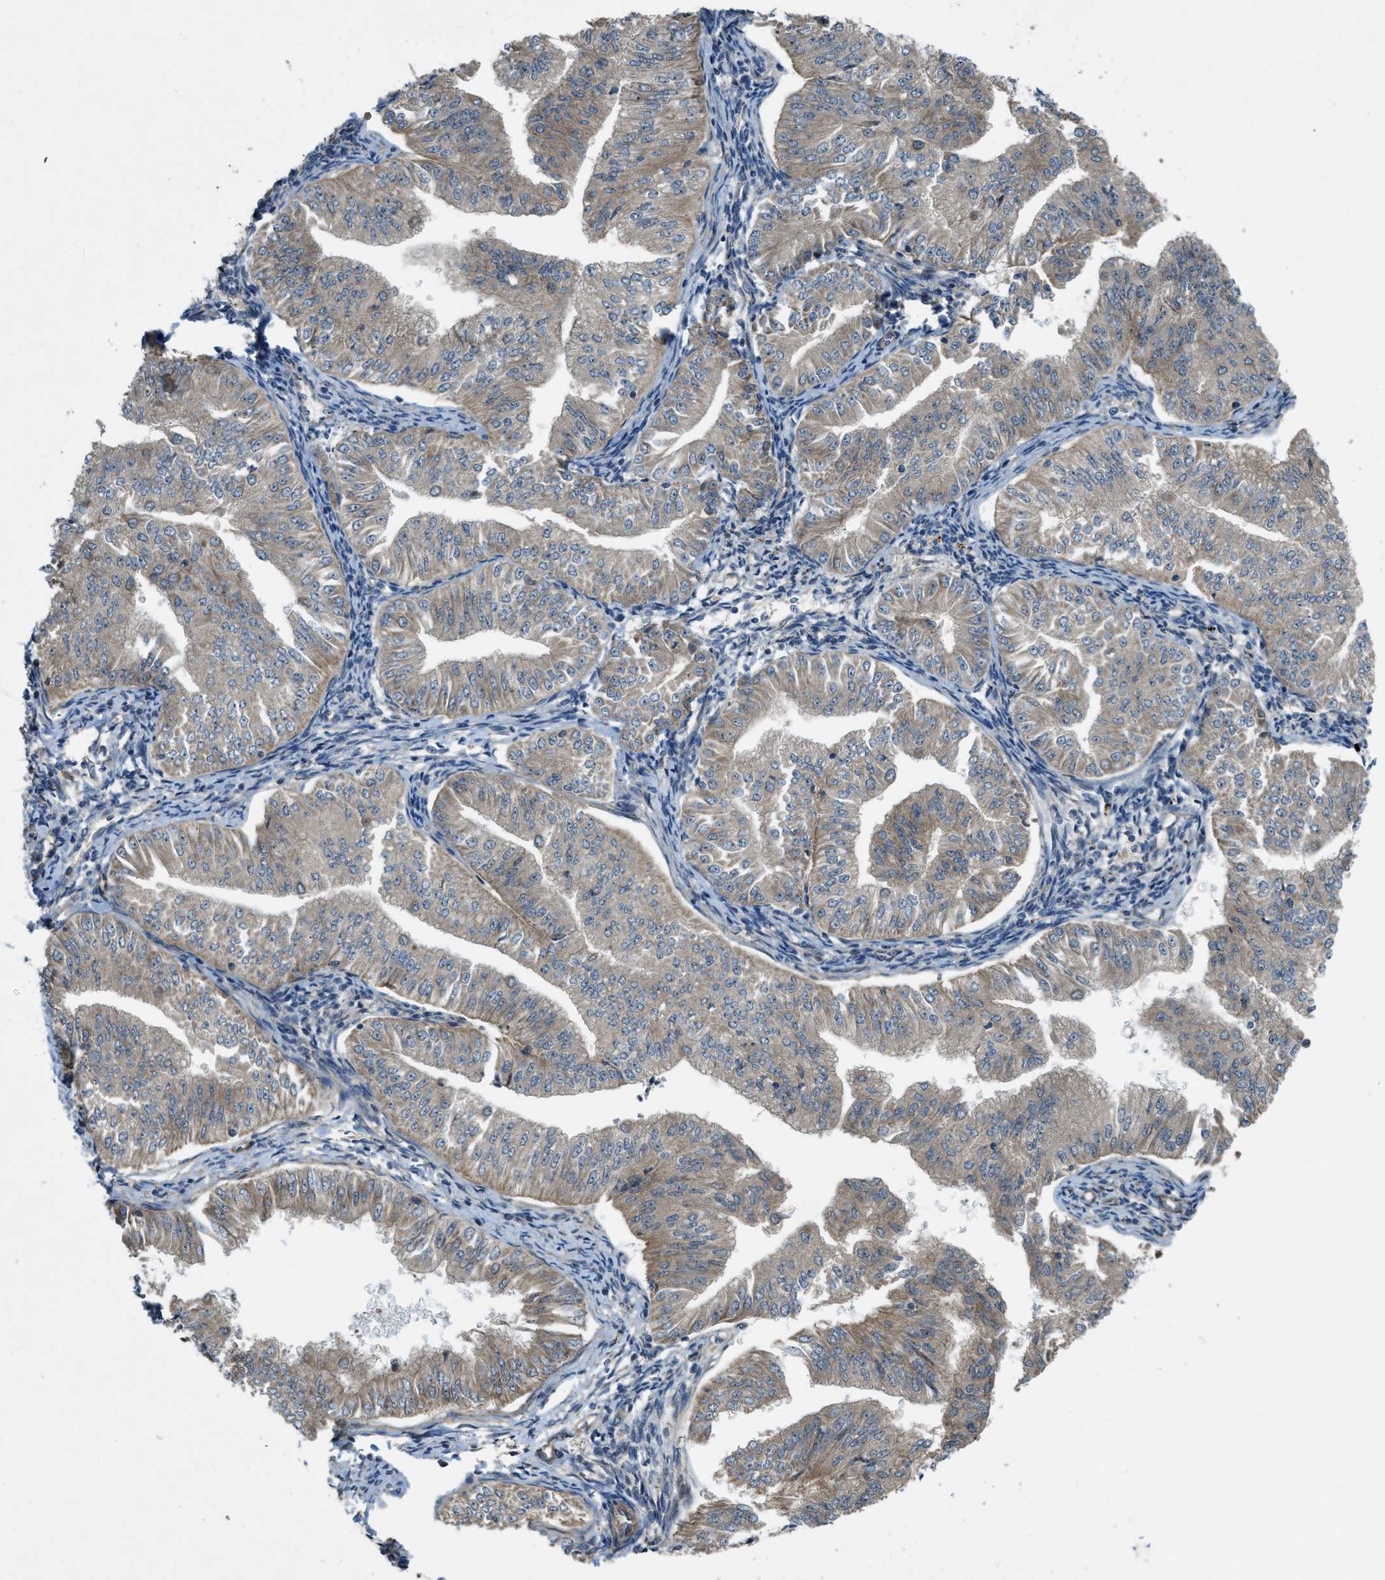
{"staining": {"intensity": "moderate", "quantity": ">75%", "location": "cytoplasmic/membranous"}, "tissue": "endometrial cancer", "cell_type": "Tumor cells", "image_type": "cancer", "snomed": [{"axis": "morphology", "description": "Normal tissue, NOS"}, {"axis": "morphology", "description": "Adenocarcinoma, NOS"}, {"axis": "topography", "description": "Endometrium"}], "caption": "A medium amount of moderate cytoplasmic/membranous positivity is seen in approximately >75% of tumor cells in endometrial cancer (adenocarcinoma) tissue. Ihc stains the protein in brown and the nuclei are stained blue.", "gene": "VEZT", "patient": {"sex": "female", "age": 53}}